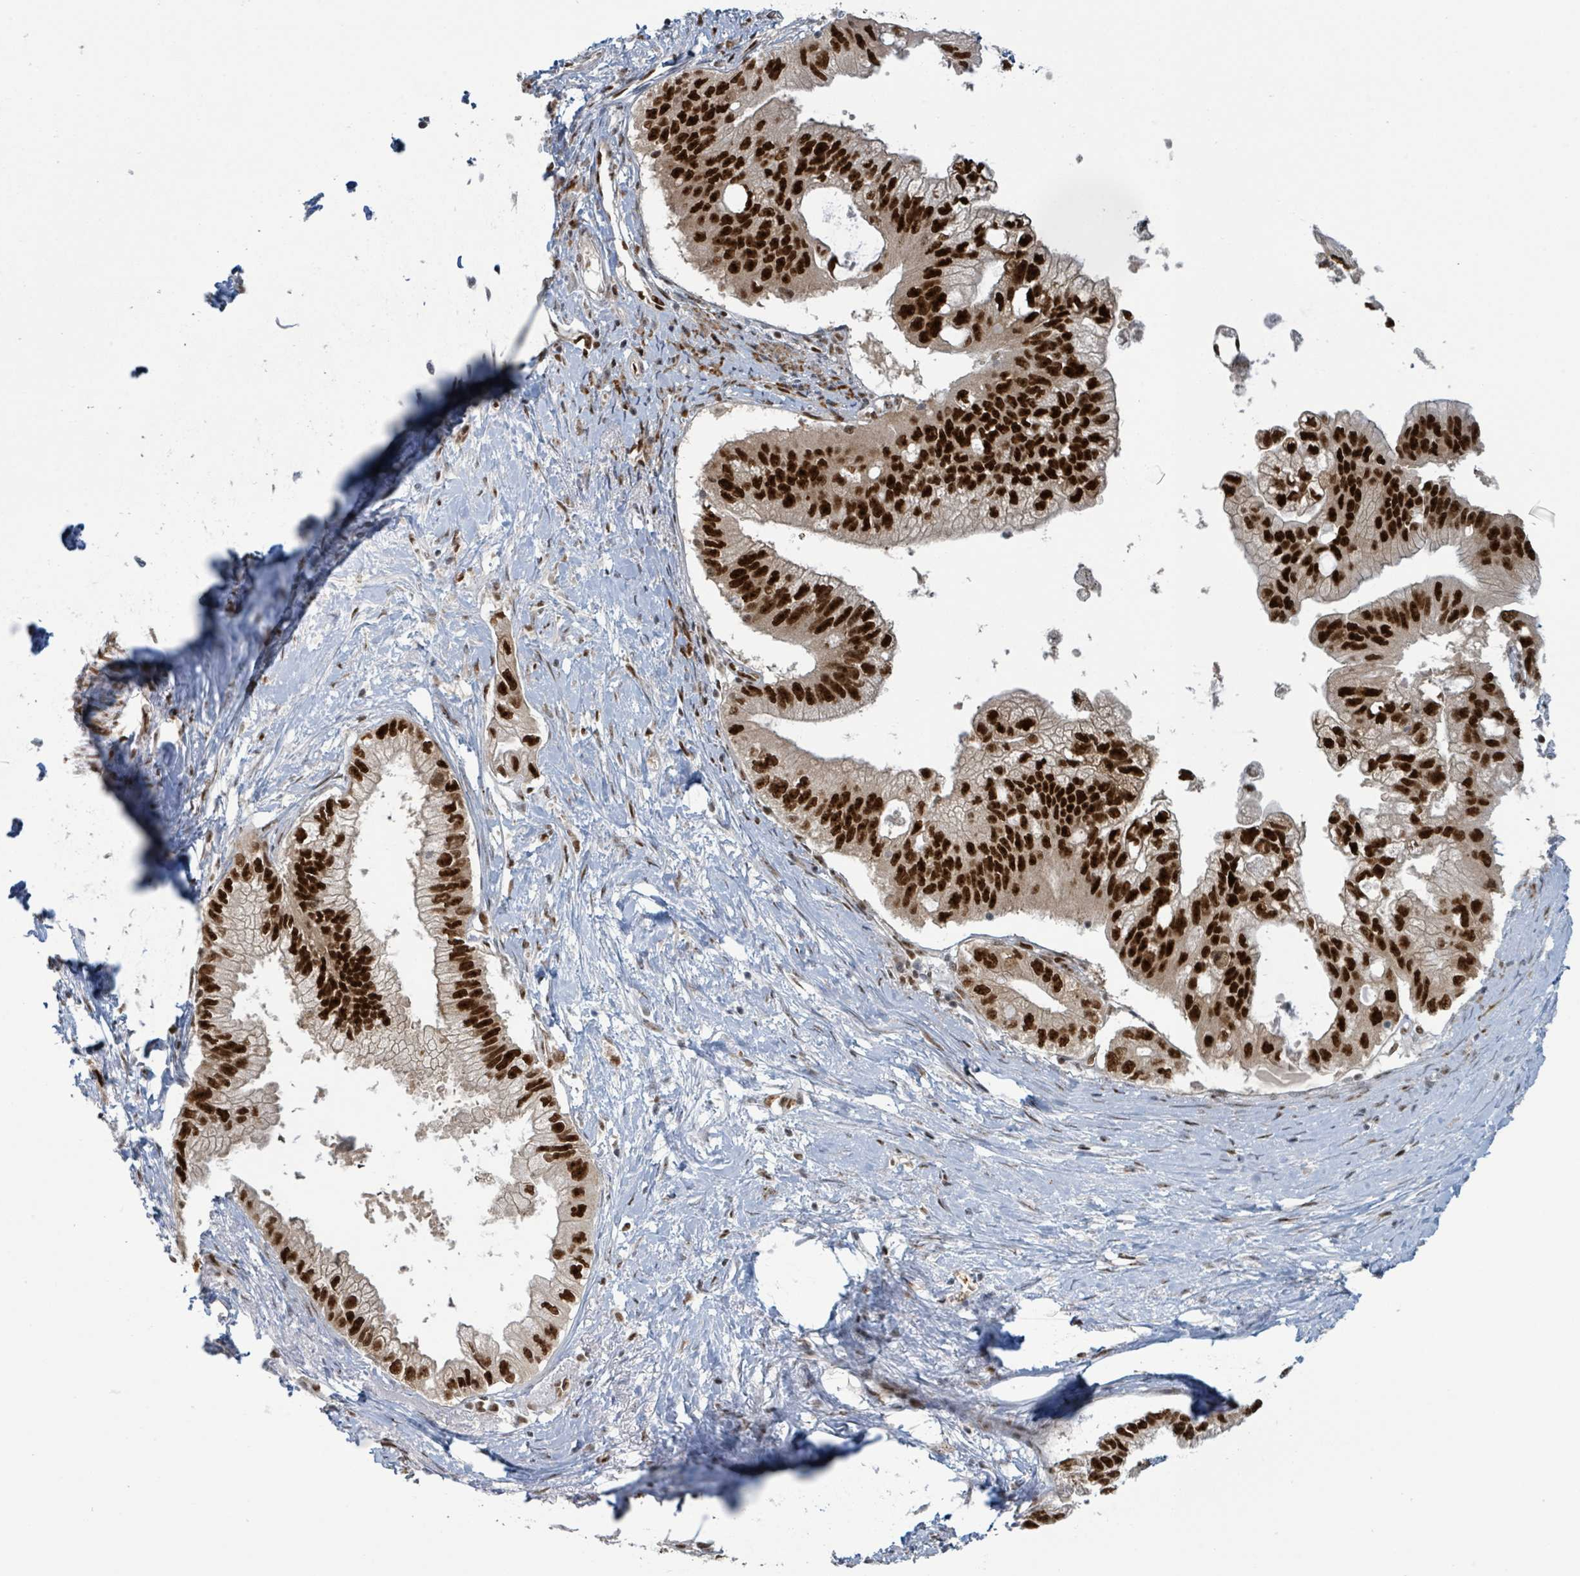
{"staining": {"intensity": "strong", "quantity": ">75%", "location": "nuclear"}, "tissue": "pancreatic cancer", "cell_type": "Tumor cells", "image_type": "cancer", "snomed": [{"axis": "morphology", "description": "Adenocarcinoma, NOS"}, {"axis": "topography", "description": "Pancreas"}], "caption": "Pancreatic cancer stained with IHC shows strong nuclear expression in about >75% of tumor cells.", "gene": "KLF3", "patient": {"sex": "male", "age": 70}}